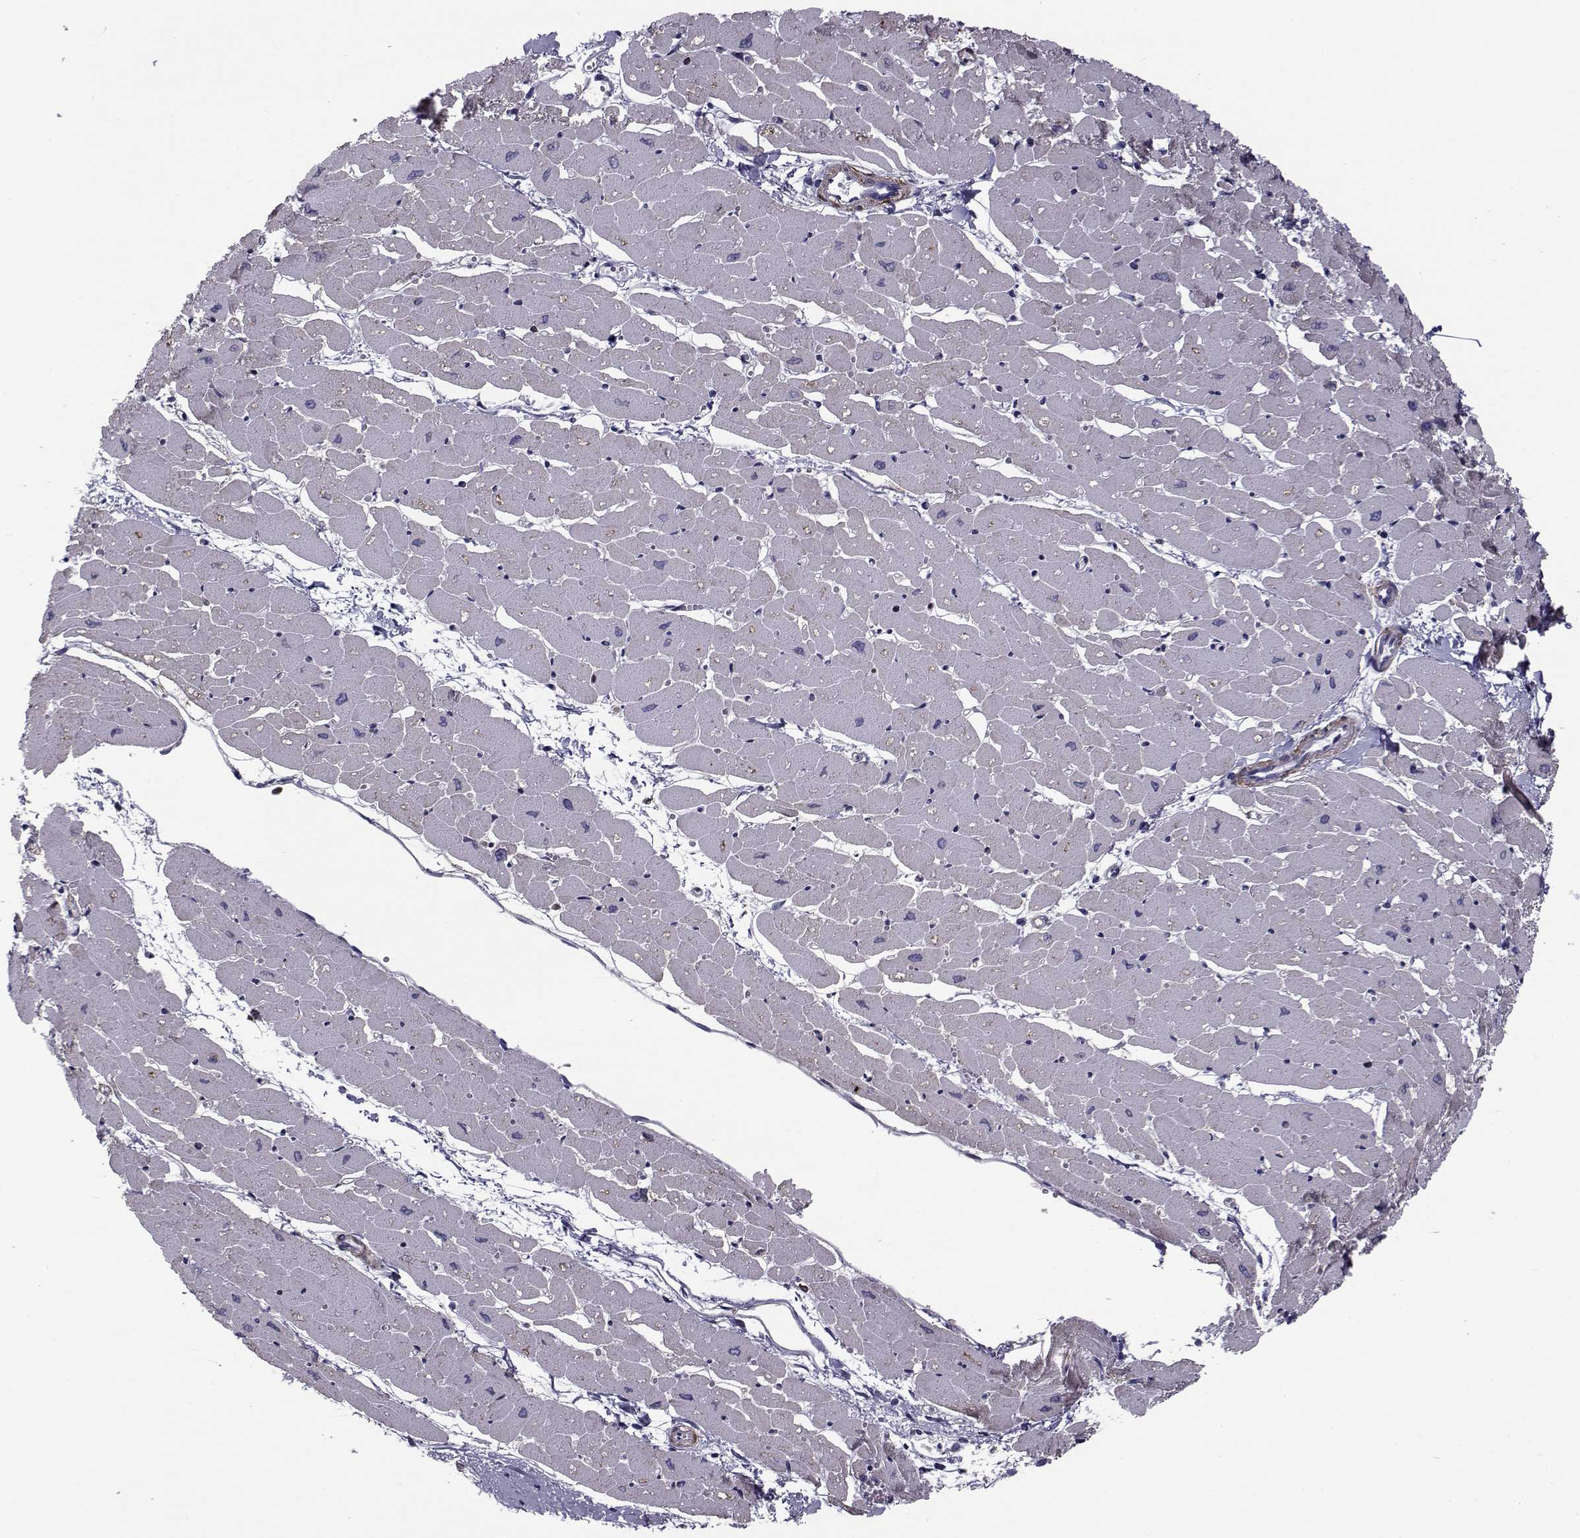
{"staining": {"intensity": "negative", "quantity": "none", "location": "none"}, "tissue": "heart muscle", "cell_type": "Cardiomyocytes", "image_type": "normal", "snomed": [{"axis": "morphology", "description": "Normal tissue, NOS"}, {"axis": "topography", "description": "Heart"}], "caption": "High magnification brightfield microscopy of normal heart muscle stained with DAB (3,3'-diaminobenzidine) (brown) and counterstained with hematoxylin (blue): cardiomyocytes show no significant staining.", "gene": "LRRC27", "patient": {"sex": "male", "age": 57}}